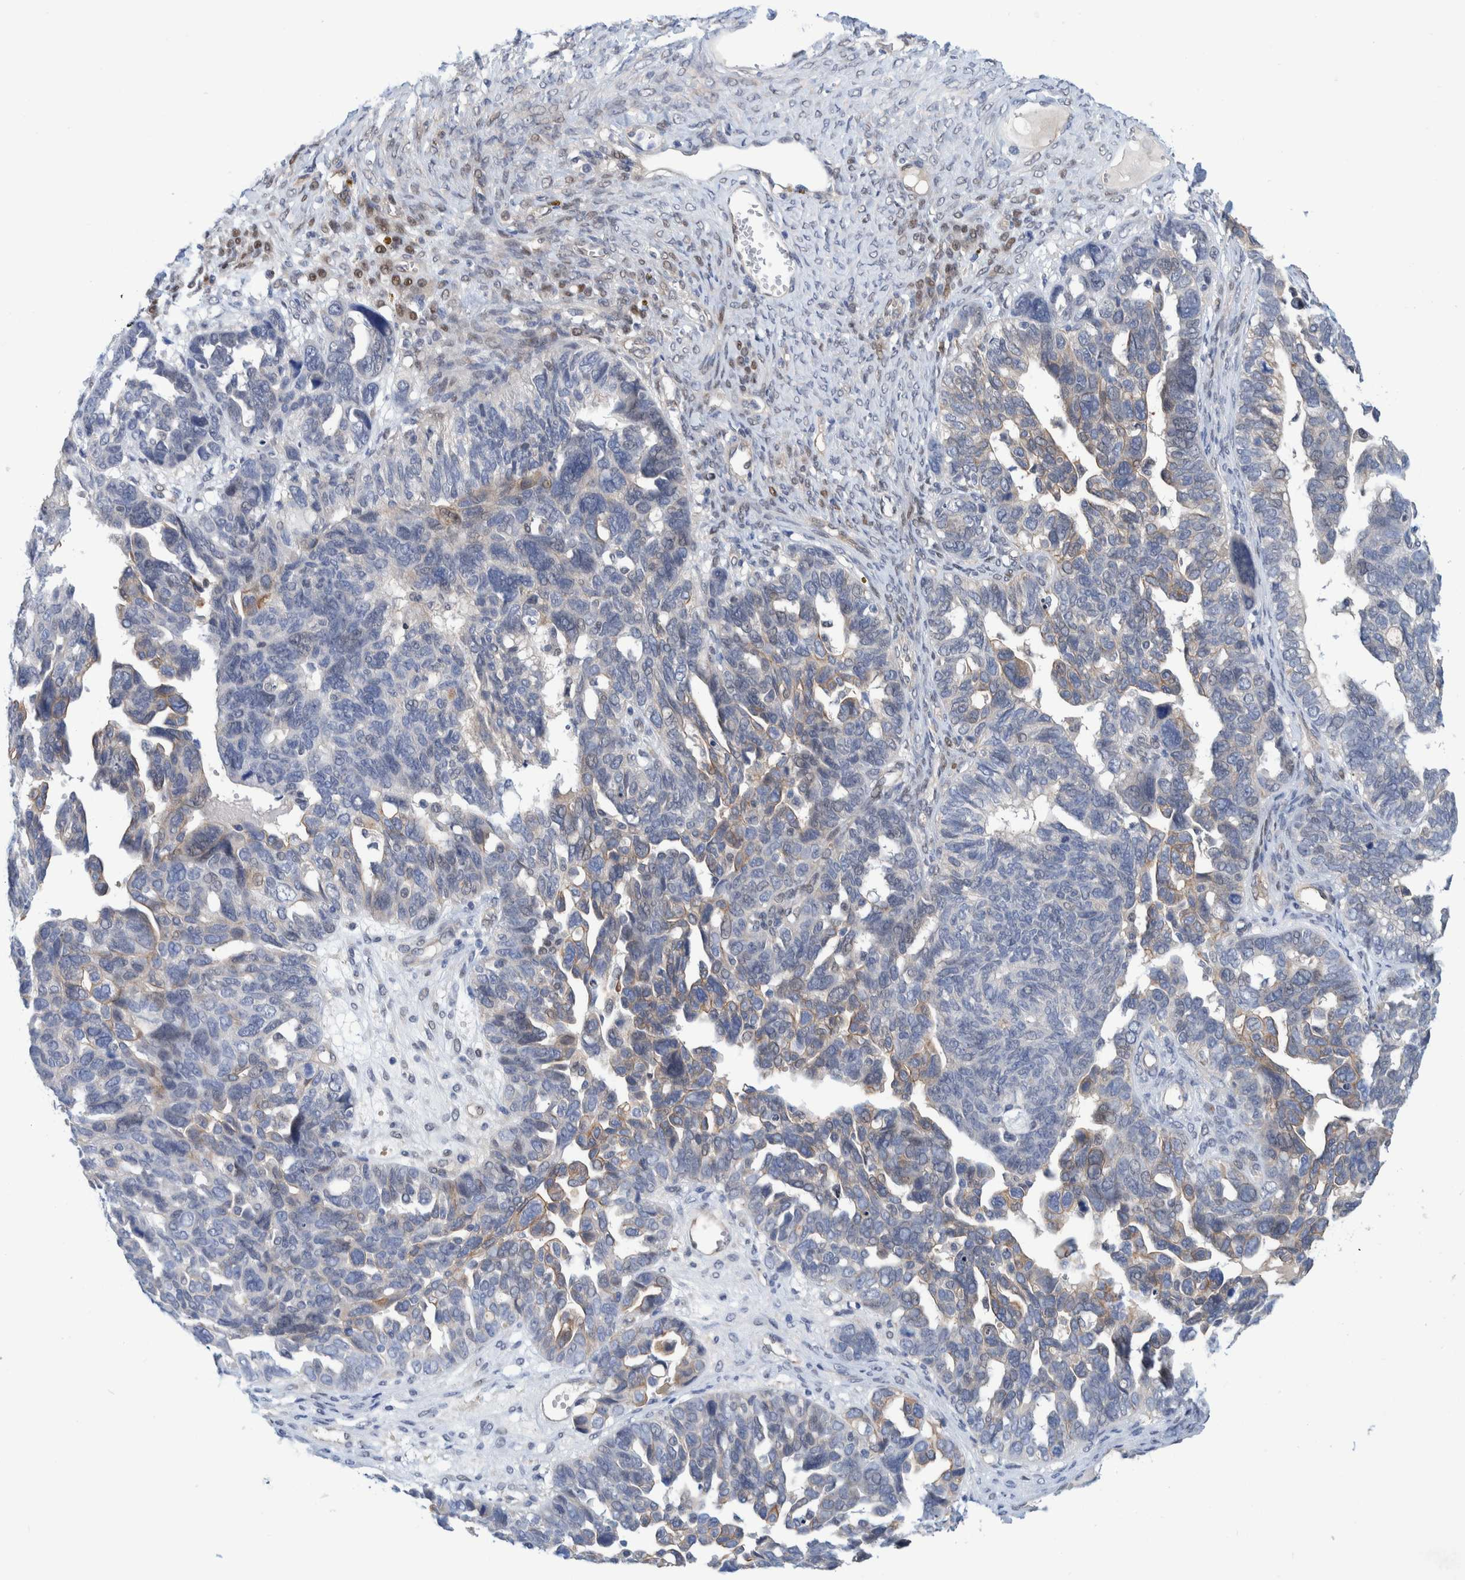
{"staining": {"intensity": "weak", "quantity": "<25%", "location": "cytoplasmic/membranous"}, "tissue": "ovarian cancer", "cell_type": "Tumor cells", "image_type": "cancer", "snomed": [{"axis": "morphology", "description": "Cystadenocarcinoma, serous, NOS"}, {"axis": "topography", "description": "Ovary"}], "caption": "Ovarian cancer (serous cystadenocarcinoma) stained for a protein using immunohistochemistry displays no expression tumor cells.", "gene": "PFAS", "patient": {"sex": "female", "age": 79}}